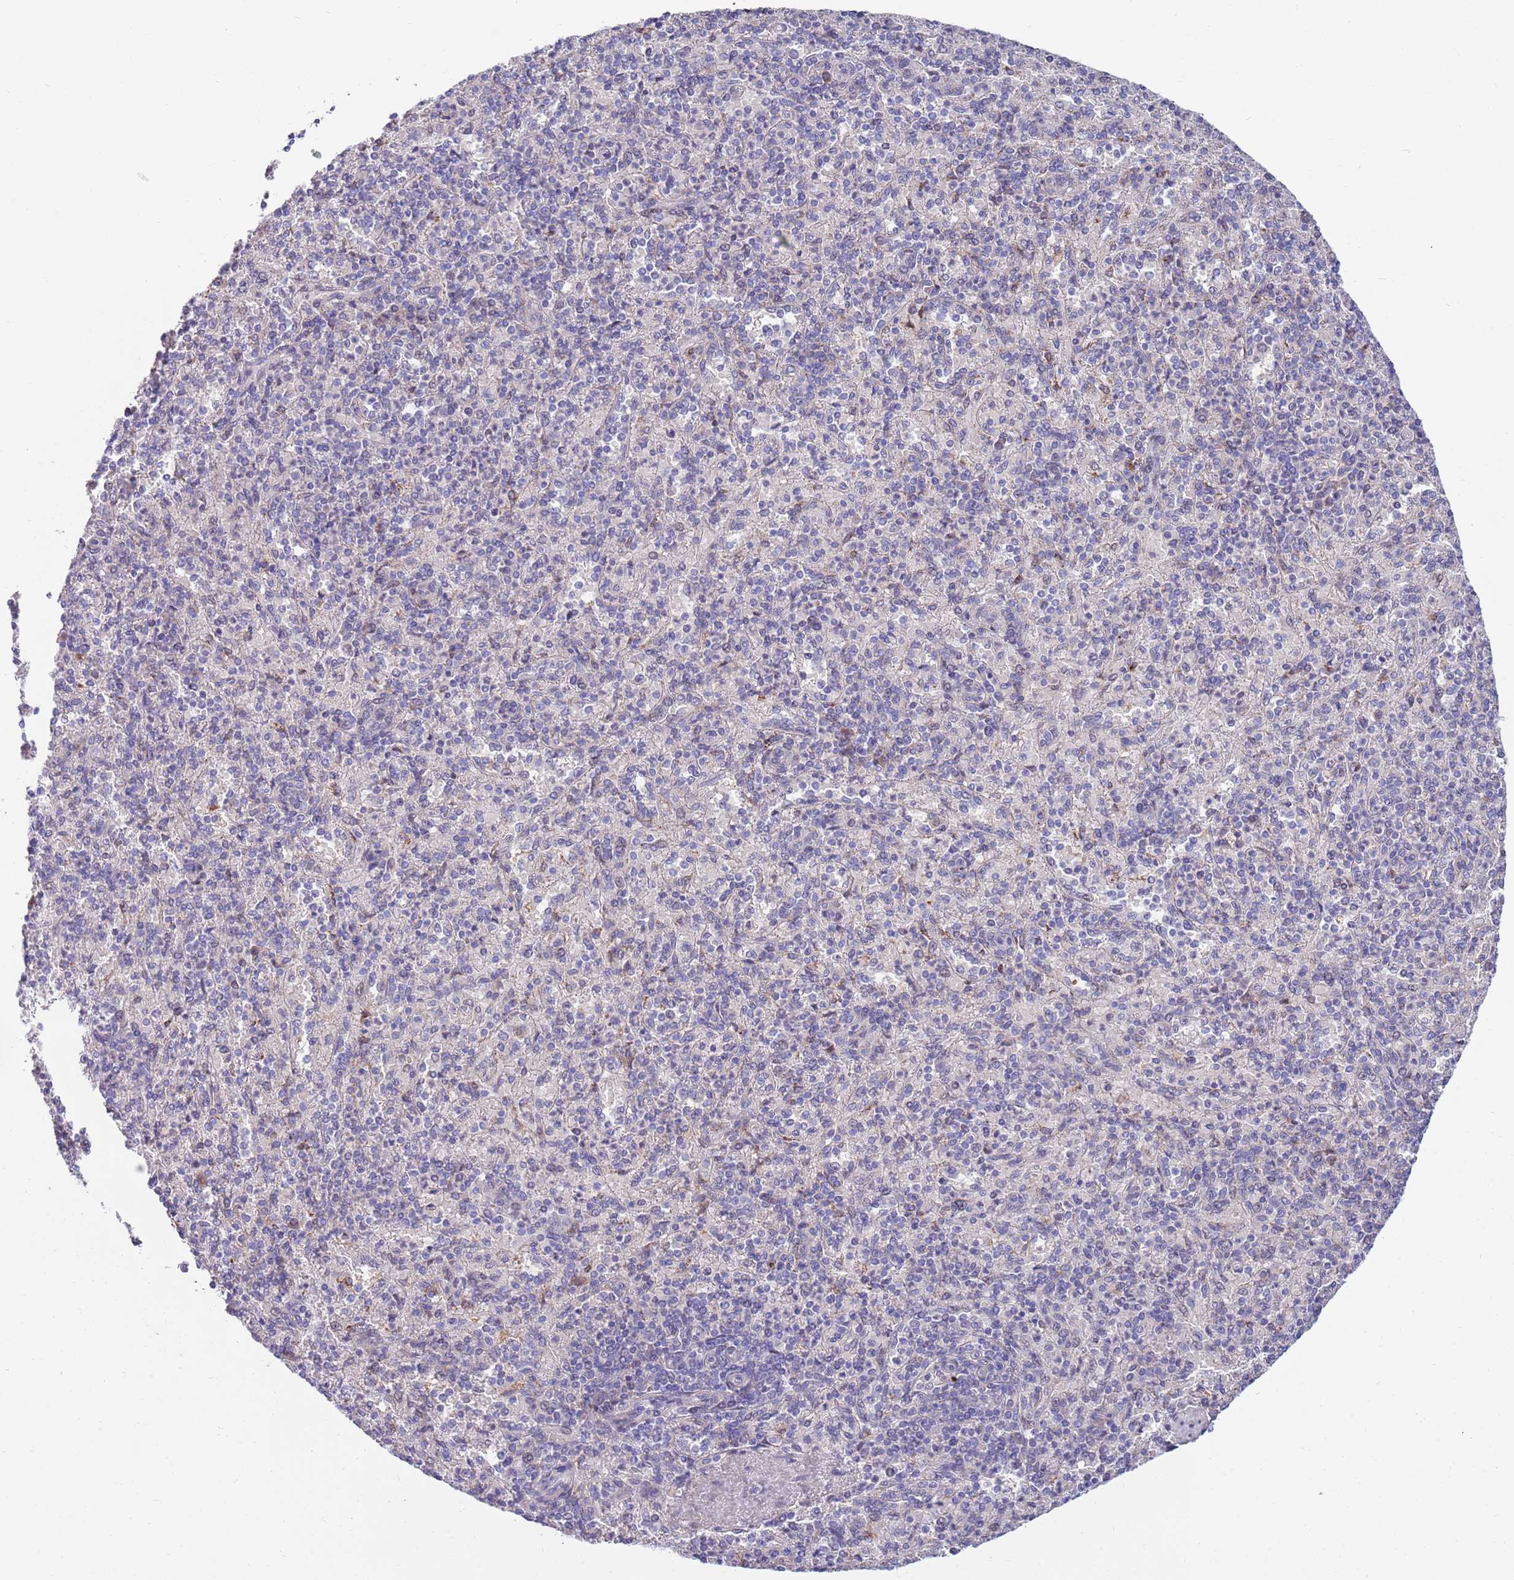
{"staining": {"intensity": "weak", "quantity": "25%-75%", "location": "nuclear"}, "tissue": "spleen", "cell_type": "Cells in red pulp", "image_type": "normal", "snomed": [{"axis": "morphology", "description": "Normal tissue, NOS"}, {"axis": "topography", "description": "Spleen"}], "caption": "Immunohistochemistry histopathology image of normal spleen stained for a protein (brown), which shows low levels of weak nuclear positivity in approximately 25%-75% of cells in red pulp.", "gene": "NLRP6", "patient": {"sex": "male", "age": 82}}